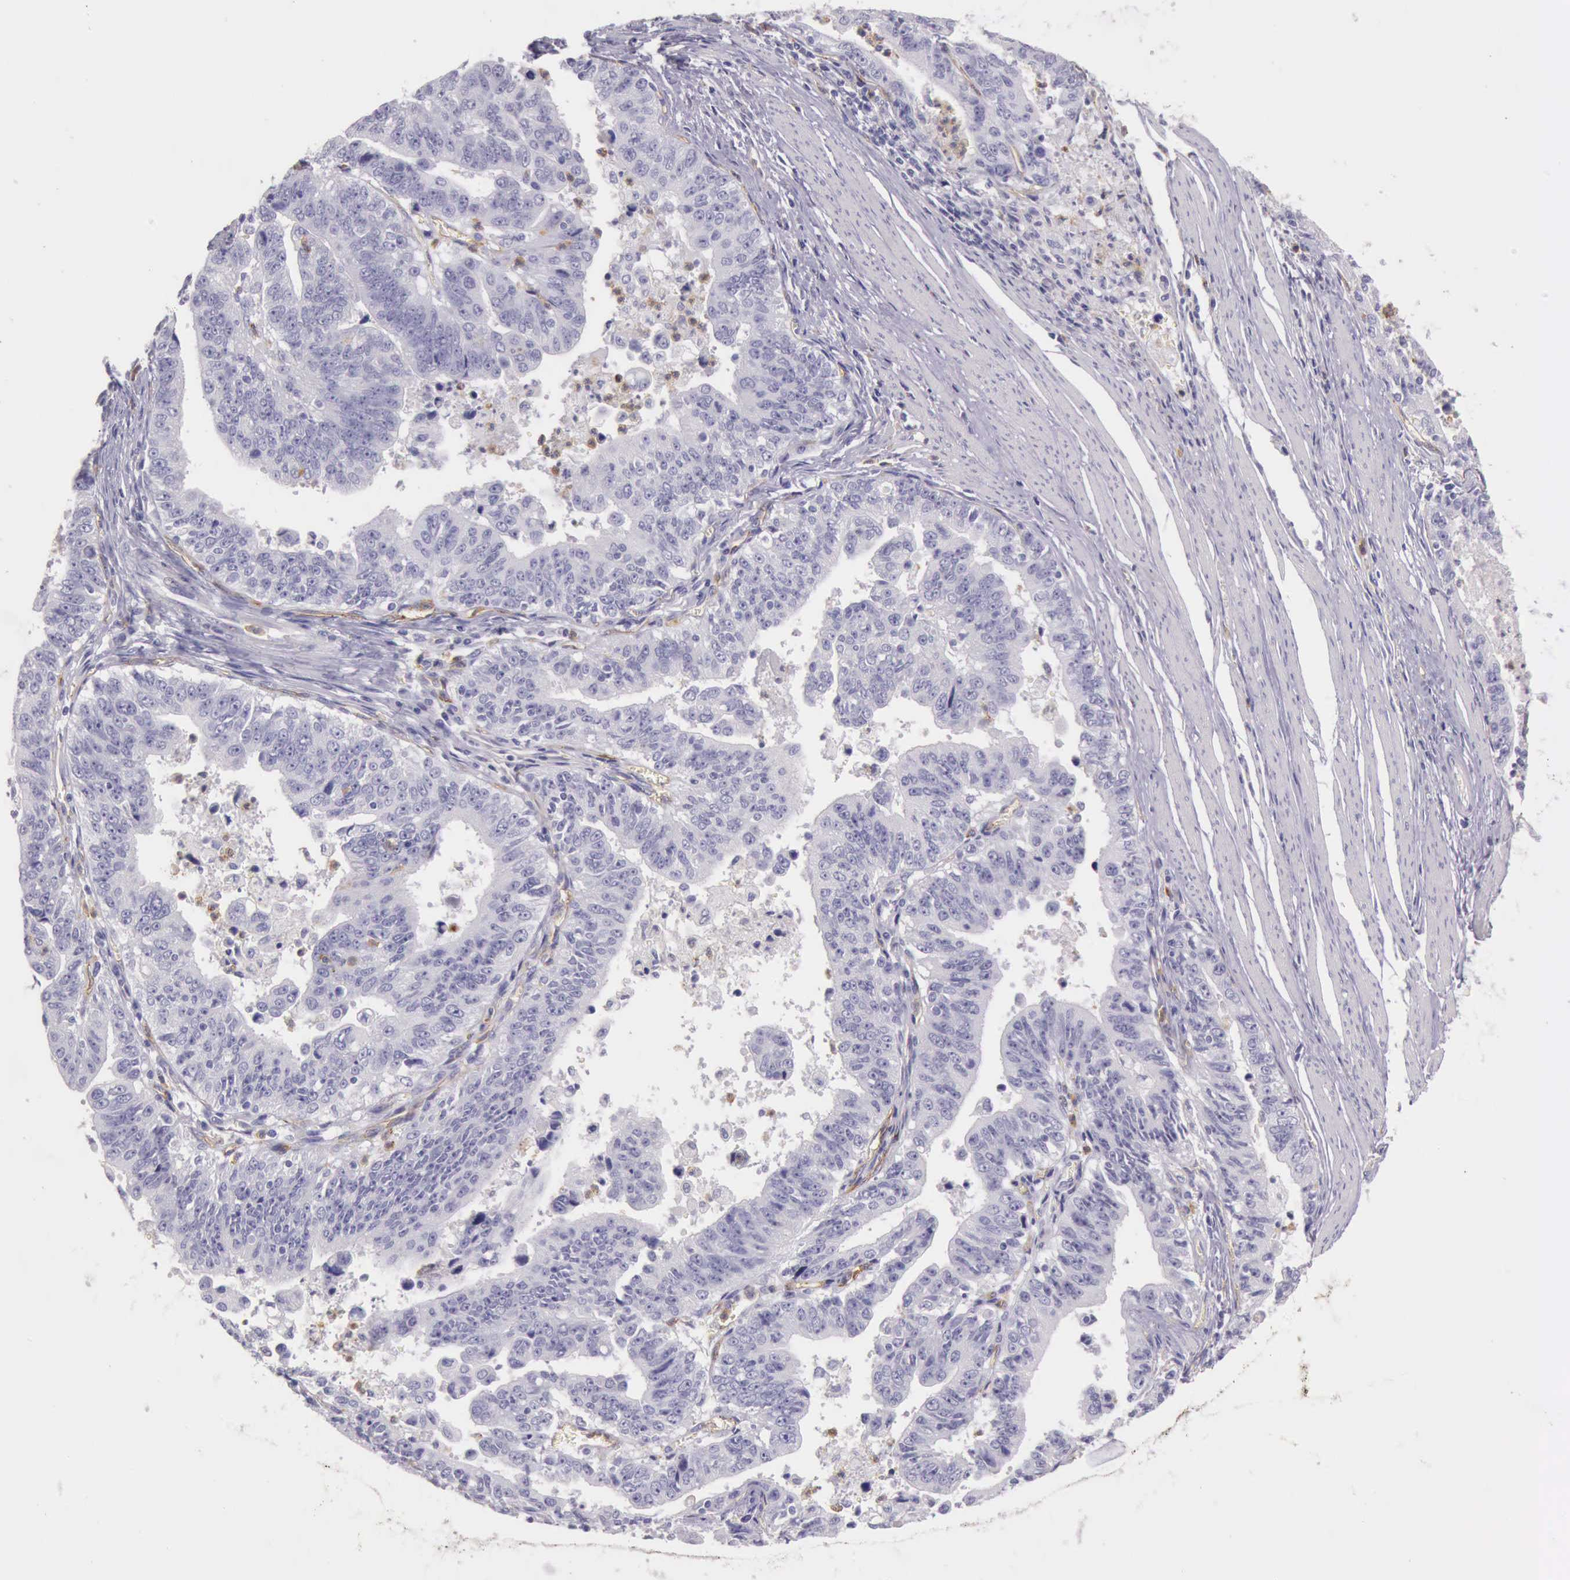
{"staining": {"intensity": "negative", "quantity": "none", "location": "none"}, "tissue": "stomach cancer", "cell_type": "Tumor cells", "image_type": "cancer", "snomed": [{"axis": "morphology", "description": "Adenocarcinoma, NOS"}, {"axis": "topography", "description": "Stomach, upper"}], "caption": "Immunohistochemical staining of stomach cancer (adenocarcinoma) displays no significant staining in tumor cells.", "gene": "TCEANC", "patient": {"sex": "female", "age": 50}}